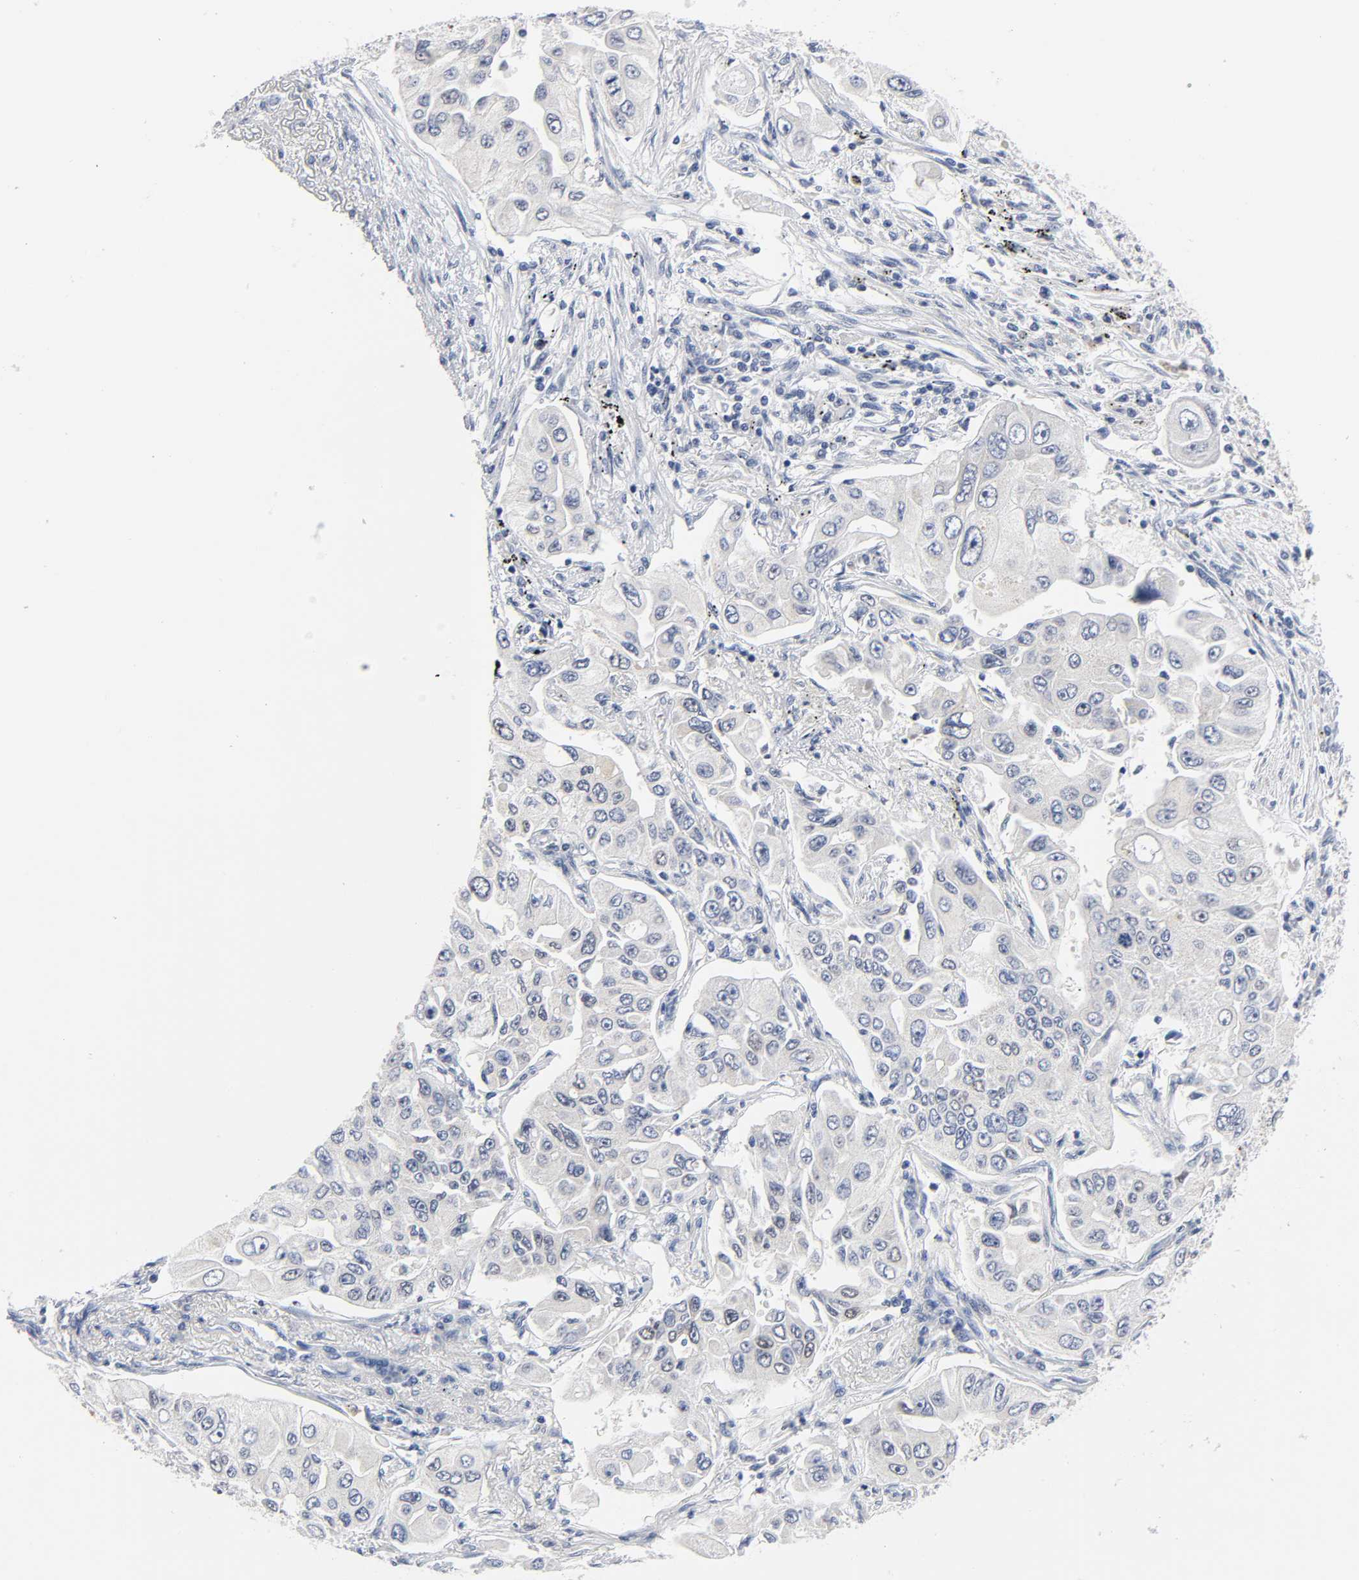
{"staining": {"intensity": "negative", "quantity": "none", "location": "none"}, "tissue": "lung cancer", "cell_type": "Tumor cells", "image_type": "cancer", "snomed": [{"axis": "morphology", "description": "Adenocarcinoma, NOS"}, {"axis": "topography", "description": "Lung"}], "caption": "High magnification brightfield microscopy of lung cancer stained with DAB (brown) and counterstained with hematoxylin (blue): tumor cells show no significant staining. (Brightfield microscopy of DAB immunohistochemistry at high magnification).", "gene": "WEE1", "patient": {"sex": "male", "age": 84}}